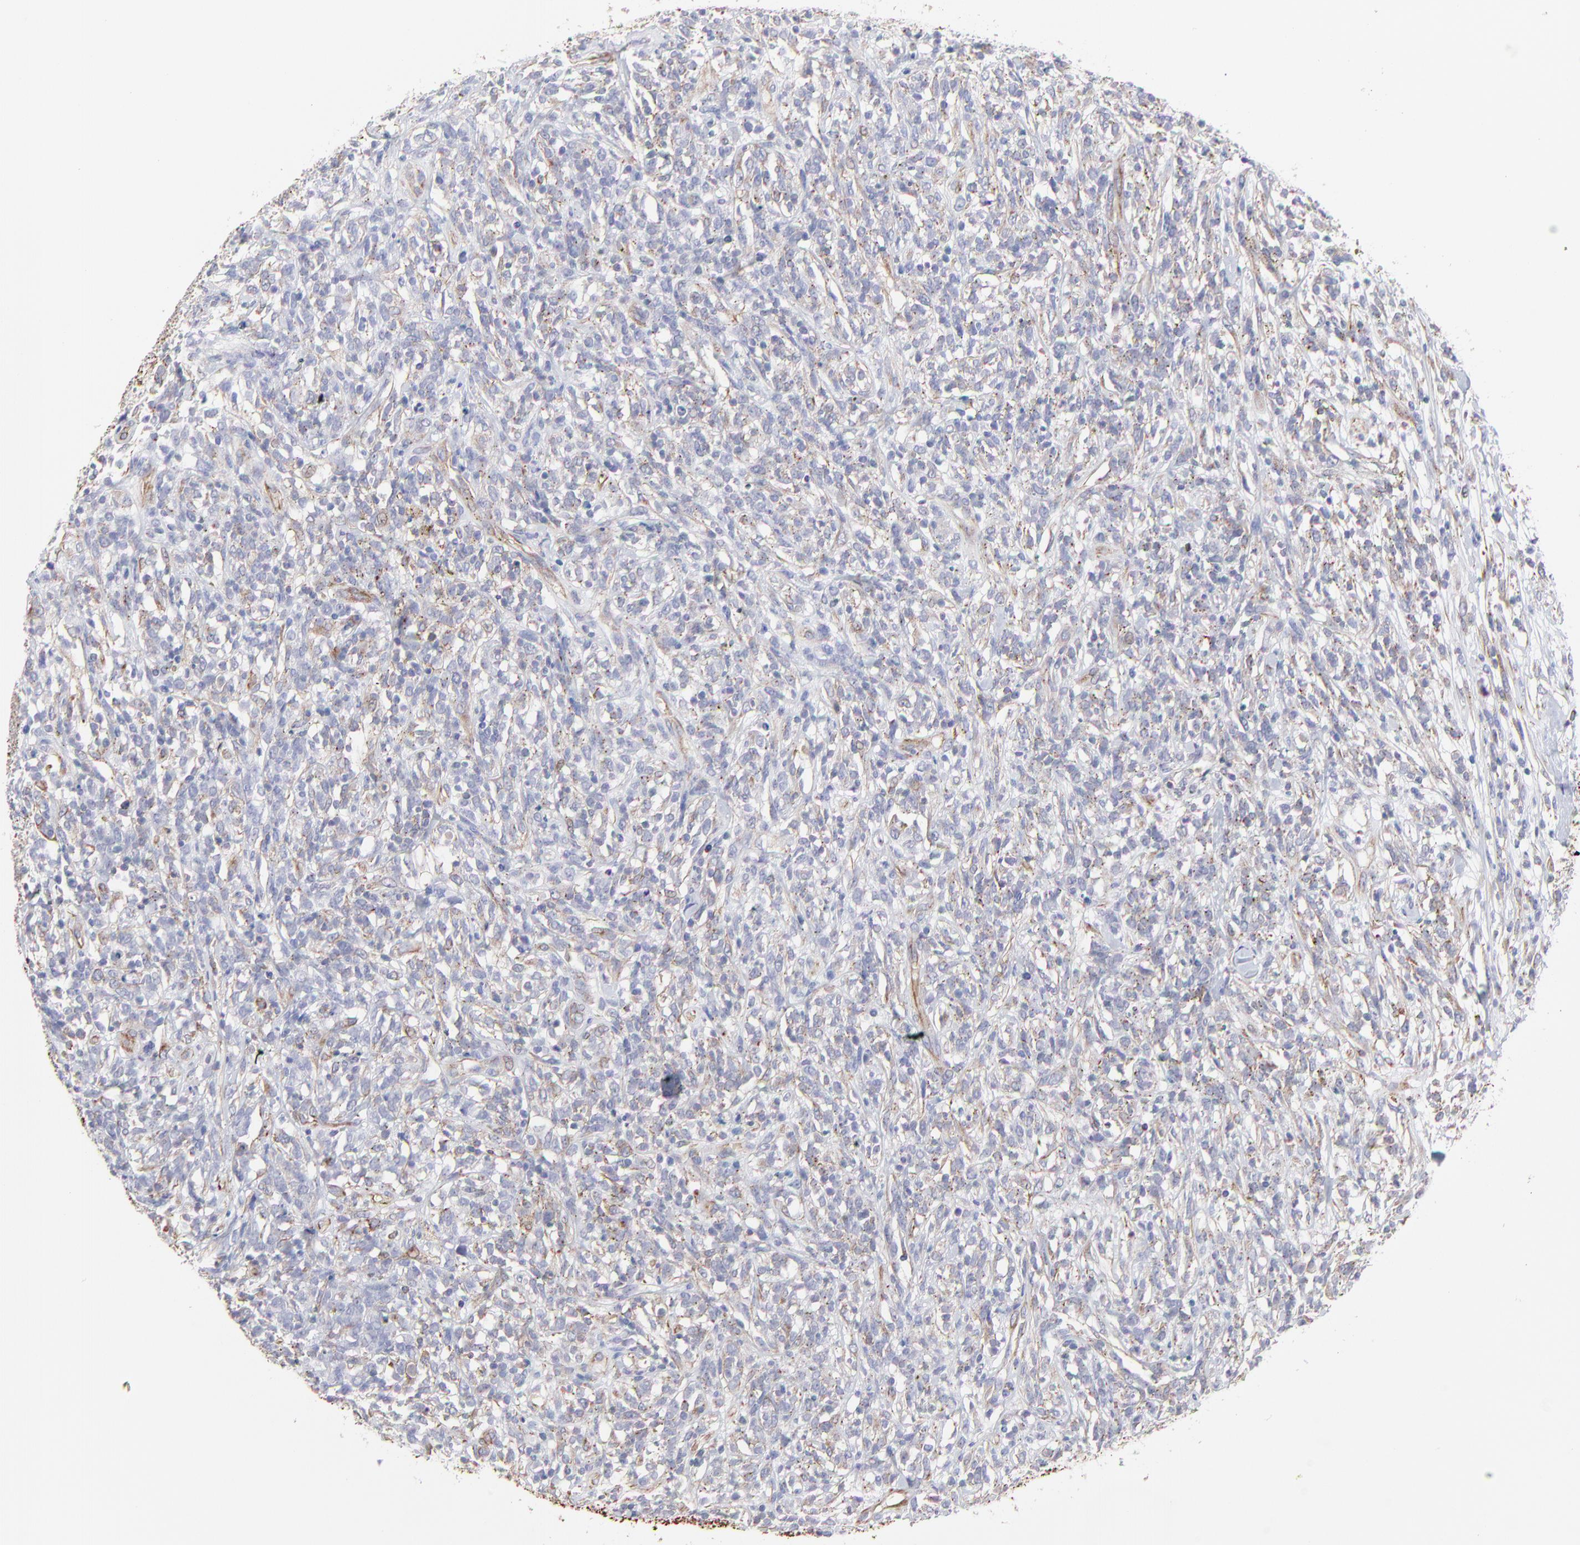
{"staining": {"intensity": "weak", "quantity": "<25%", "location": "cytoplasmic/membranous"}, "tissue": "lymphoma", "cell_type": "Tumor cells", "image_type": "cancer", "snomed": [{"axis": "morphology", "description": "Malignant lymphoma, non-Hodgkin's type, High grade"}, {"axis": "topography", "description": "Lymph node"}], "caption": "IHC micrograph of neoplastic tissue: malignant lymphoma, non-Hodgkin's type (high-grade) stained with DAB demonstrates no significant protein positivity in tumor cells.", "gene": "COX8C", "patient": {"sex": "female", "age": 73}}